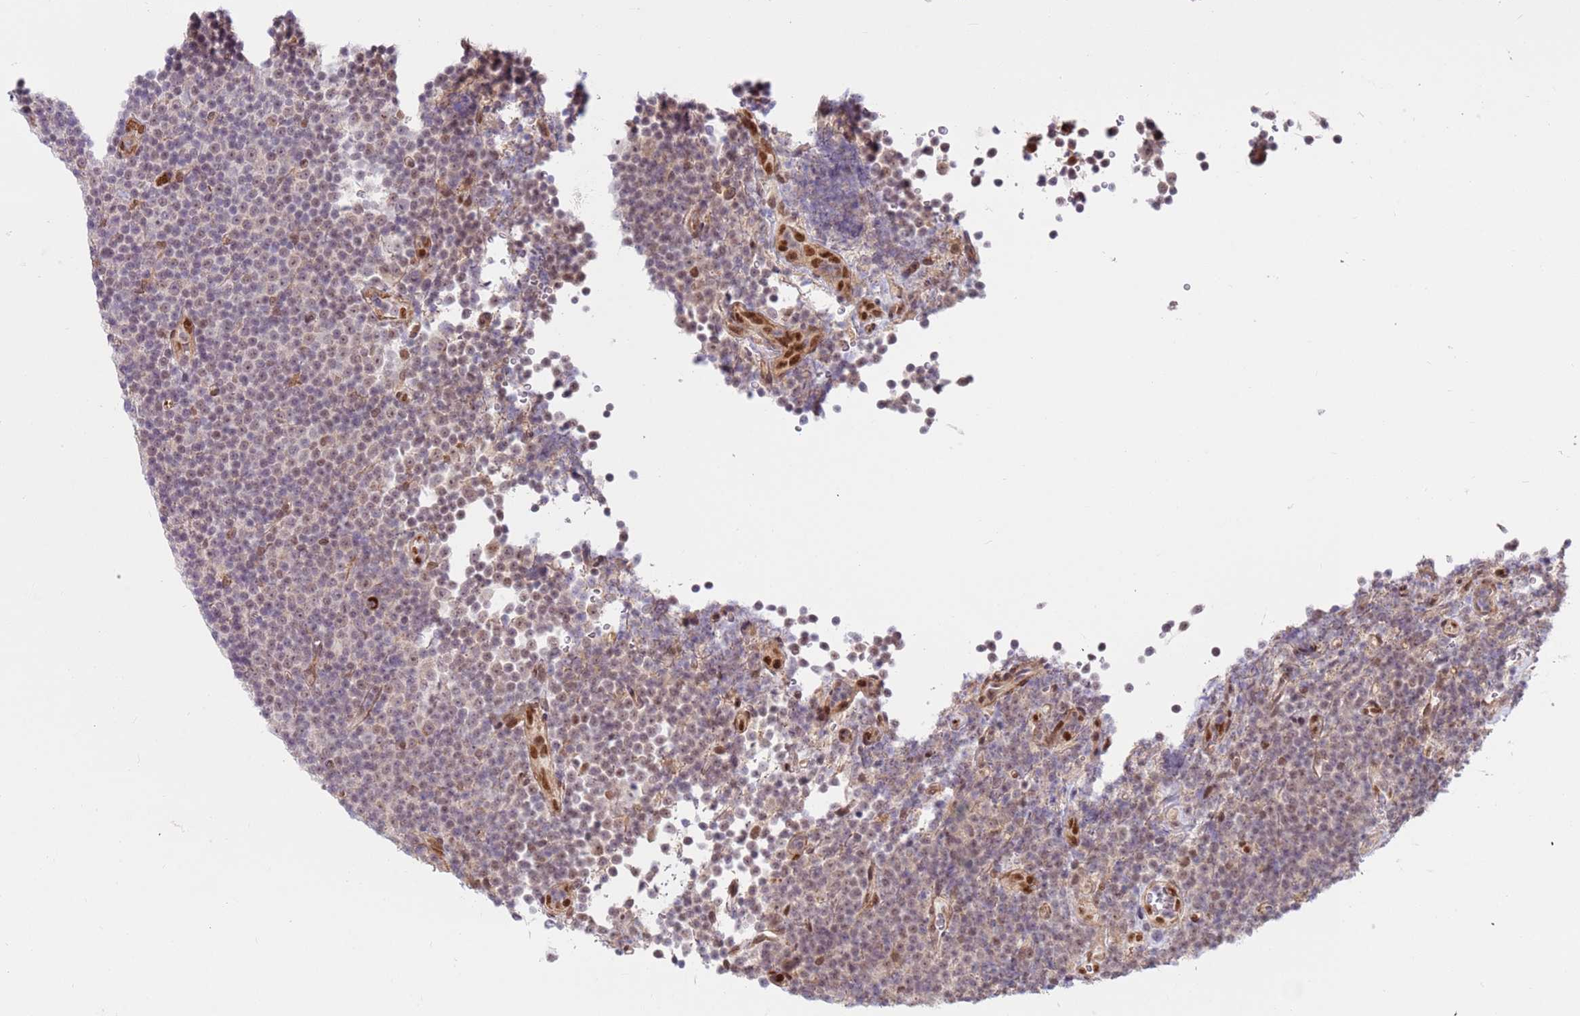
{"staining": {"intensity": "weak", "quantity": "<25%", "location": "nuclear"}, "tissue": "lymphoma", "cell_type": "Tumor cells", "image_type": "cancer", "snomed": [{"axis": "morphology", "description": "Malignant lymphoma, non-Hodgkin's type, Low grade"}, {"axis": "topography", "description": "Lymph node"}], "caption": "Malignant lymphoma, non-Hodgkin's type (low-grade) stained for a protein using IHC displays no positivity tumor cells.", "gene": "DCAF4", "patient": {"sex": "female", "age": 67}}